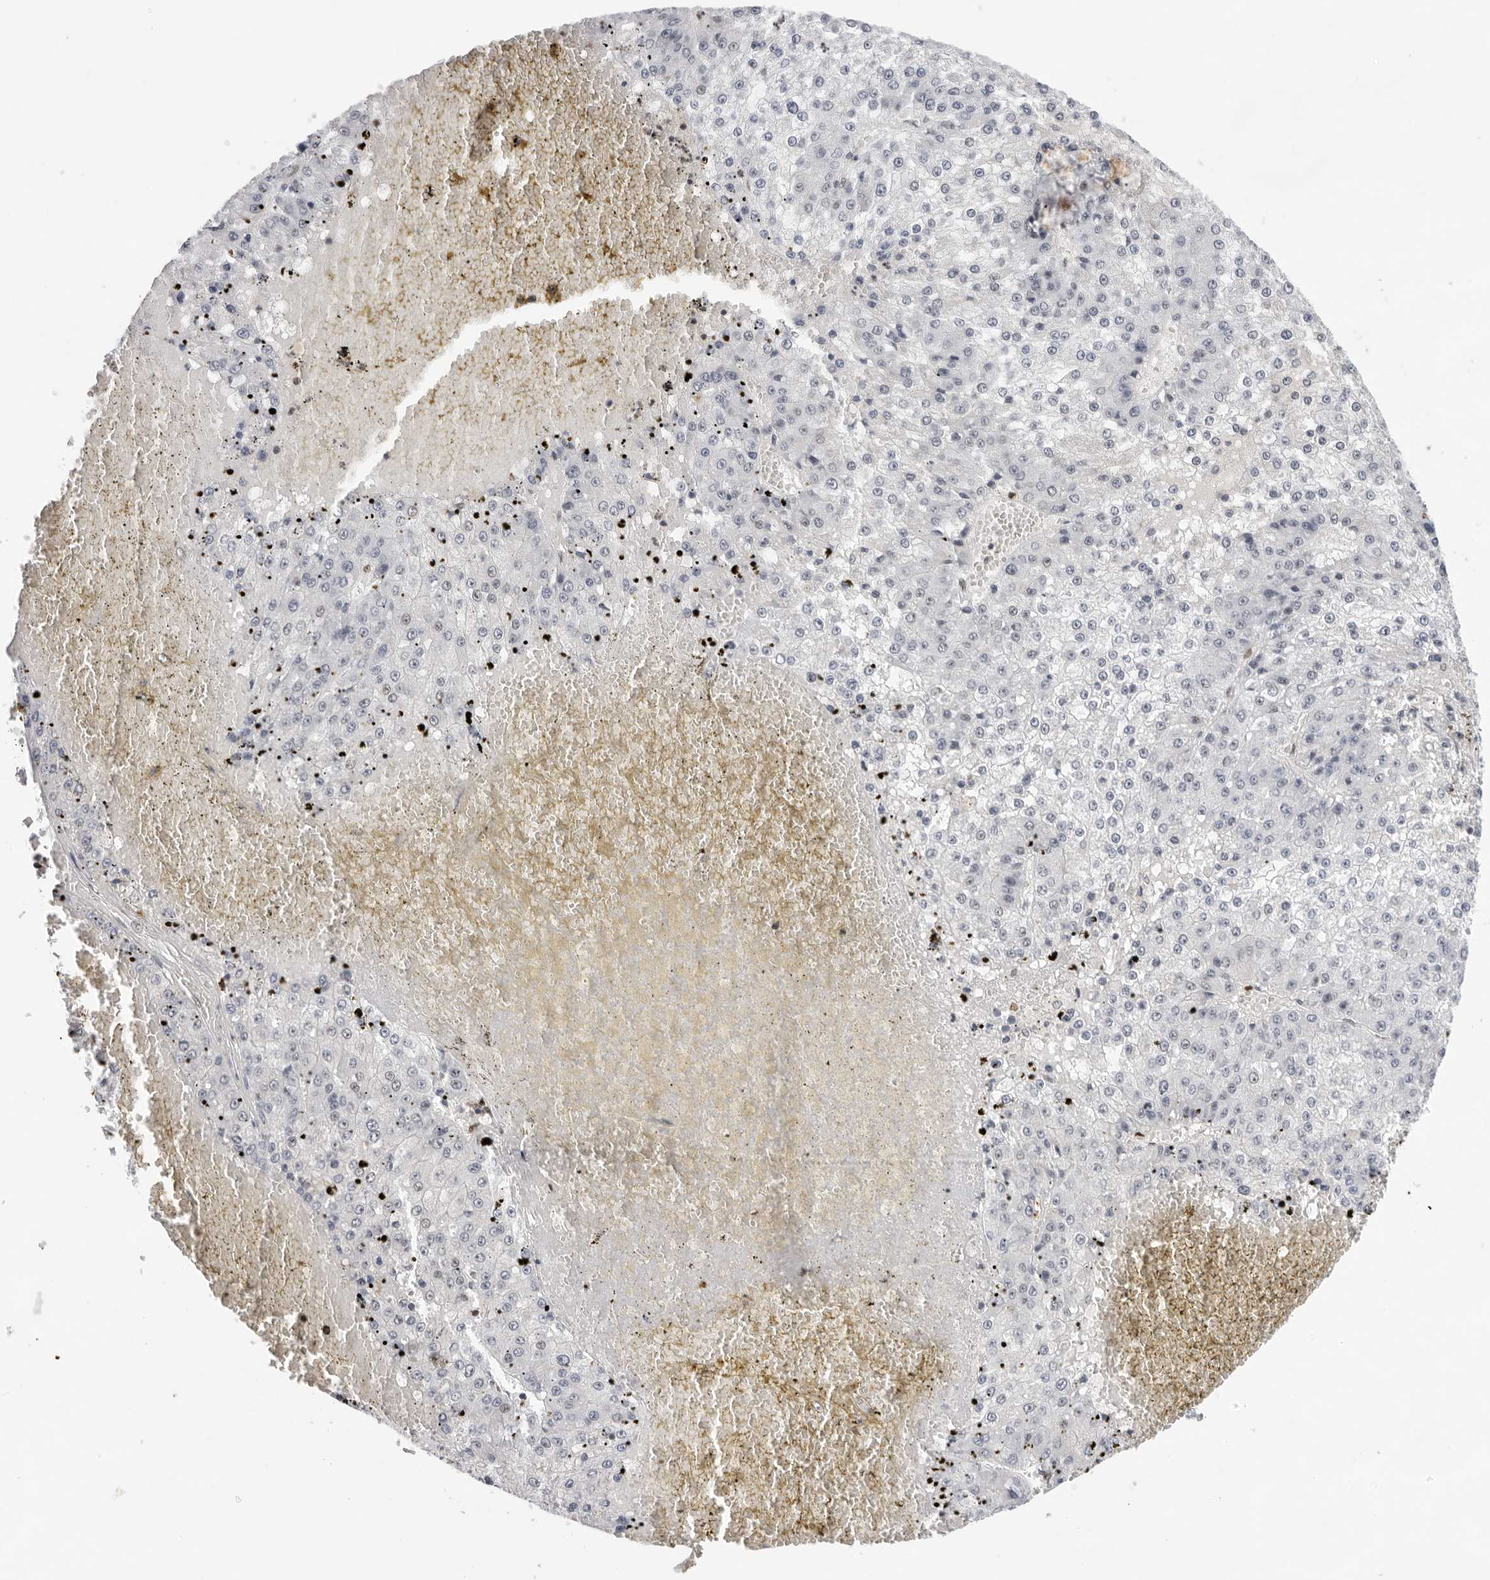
{"staining": {"intensity": "negative", "quantity": "none", "location": "none"}, "tissue": "liver cancer", "cell_type": "Tumor cells", "image_type": "cancer", "snomed": [{"axis": "morphology", "description": "Carcinoma, Hepatocellular, NOS"}, {"axis": "topography", "description": "Liver"}], "caption": "DAB (3,3'-diaminobenzidine) immunohistochemical staining of human hepatocellular carcinoma (liver) displays no significant staining in tumor cells.", "gene": "OGG1", "patient": {"sex": "female", "age": 73}}